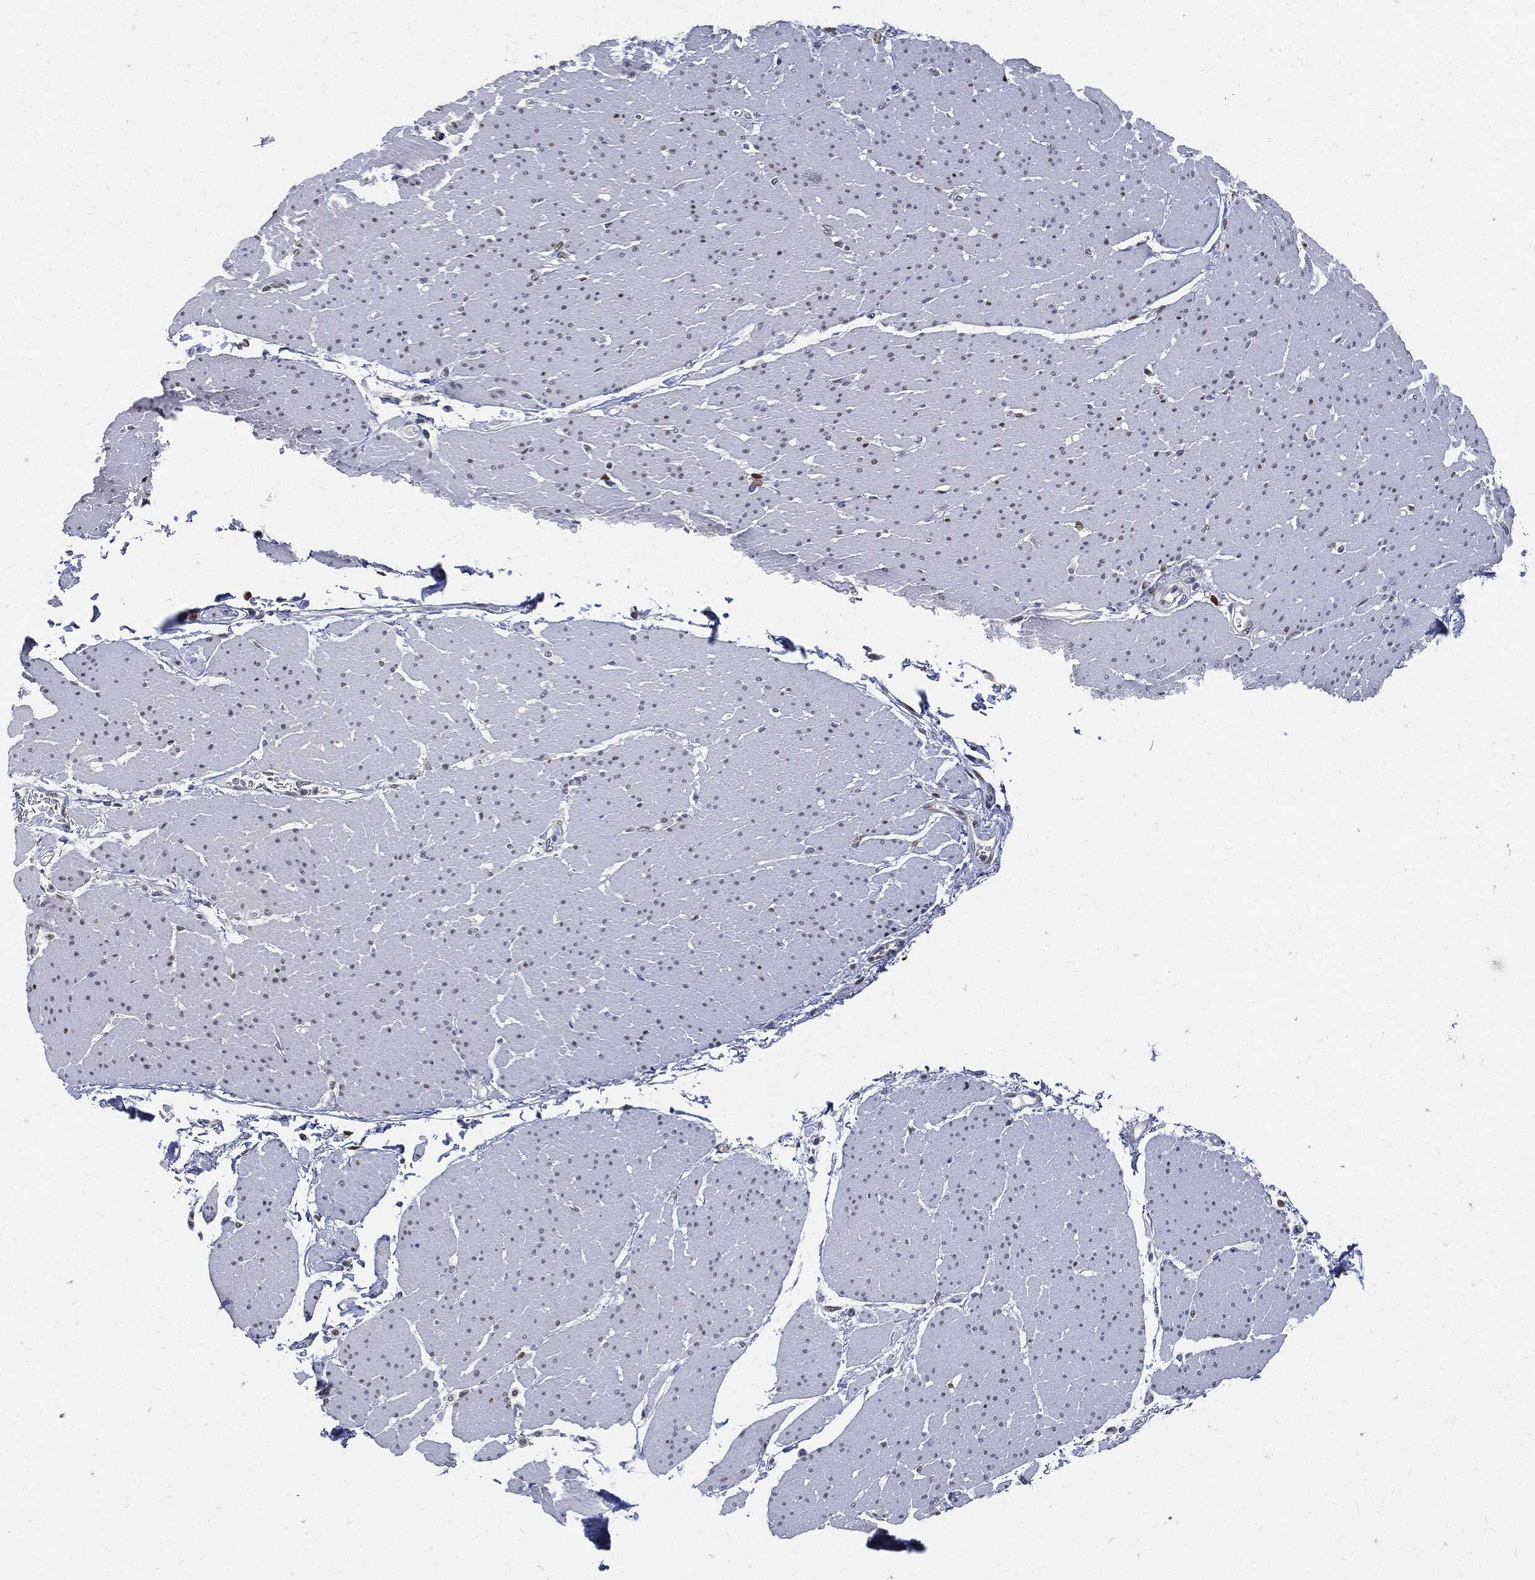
{"staining": {"intensity": "weak", "quantity": "<25%", "location": "nuclear"}, "tissue": "smooth muscle", "cell_type": "Smooth muscle cells", "image_type": "normal", "snomed": [{"axis": "morphology", "description": "Normal tissue, NOS"}, {"axis": "topography", "description": "Smooth muscle"}, {"axis": "topography", "description": "Anal"}], "caption": "Micrograph shows no significant protein staining in smooth muscle cells of unremarkable smooth muscle. (Immunohistochemistry (ihc), brightfield microscopy, high magnification).", "gene": "PCNA", "patient": {"sex": "male", "age": 83}}